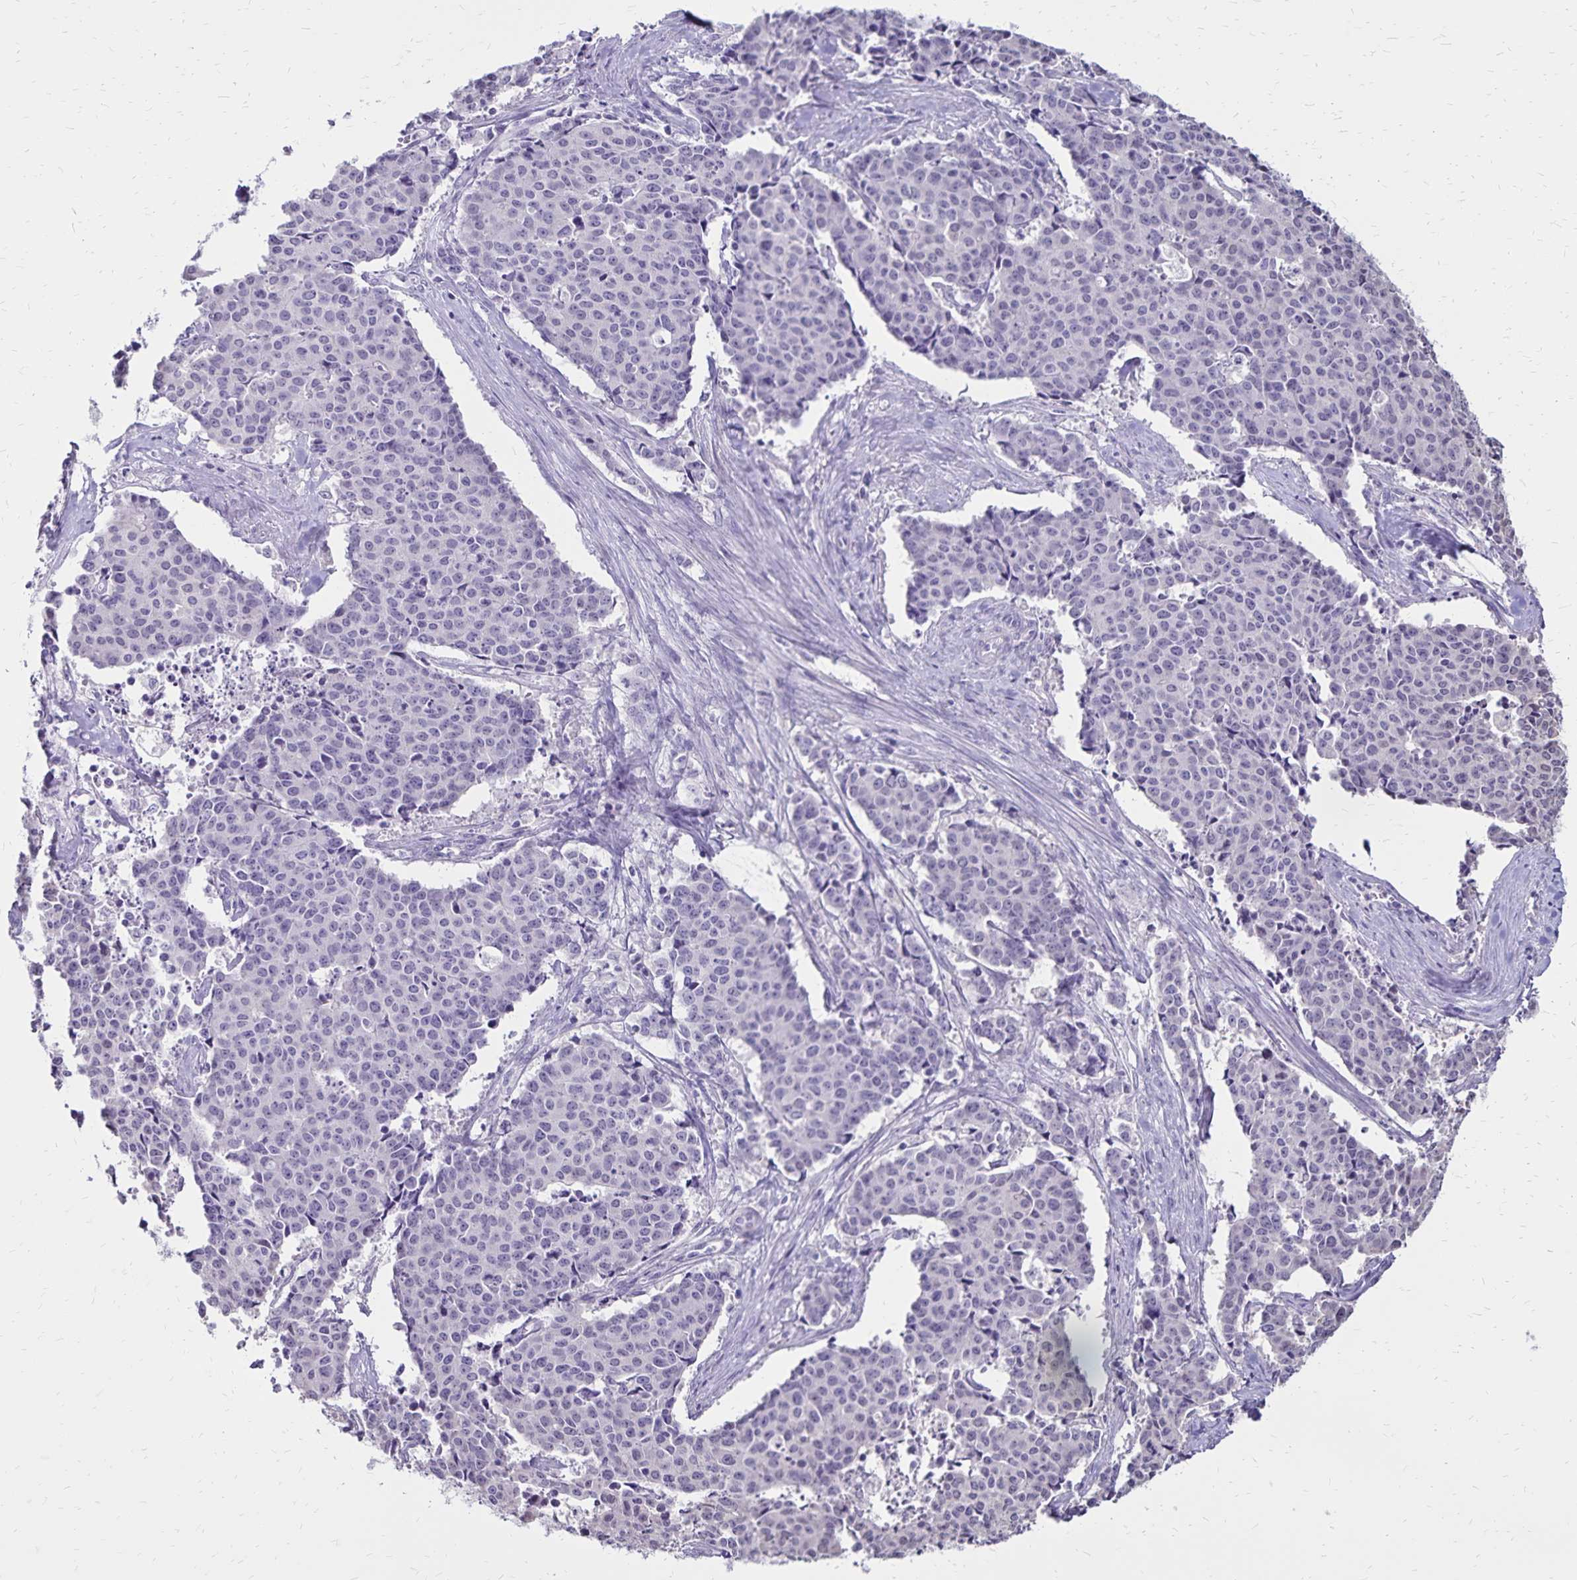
{"staining": {"intensity": "negative", "quantity": "none", "location": "none"}, "tissue": "cervical cancer", "cell_type": "Tumor cells", "image_type": "cancer", "snomed": [{"axis": "morphology", "description": "Squamous cell carcinoma, NOS"}, {"axis": "topography", "description": "Cervix"}], "caption": "High magnification brightfield microscopy of squamous cell carcinoma (cervical) stained with DAB (3,3'-diaminobenzidine) (brown) and counterstained with hematoxylin (blue): tumor cells show no significant staining.", "gene": "SH3GL3", "patient": {"sex": "female", "age": 28}}